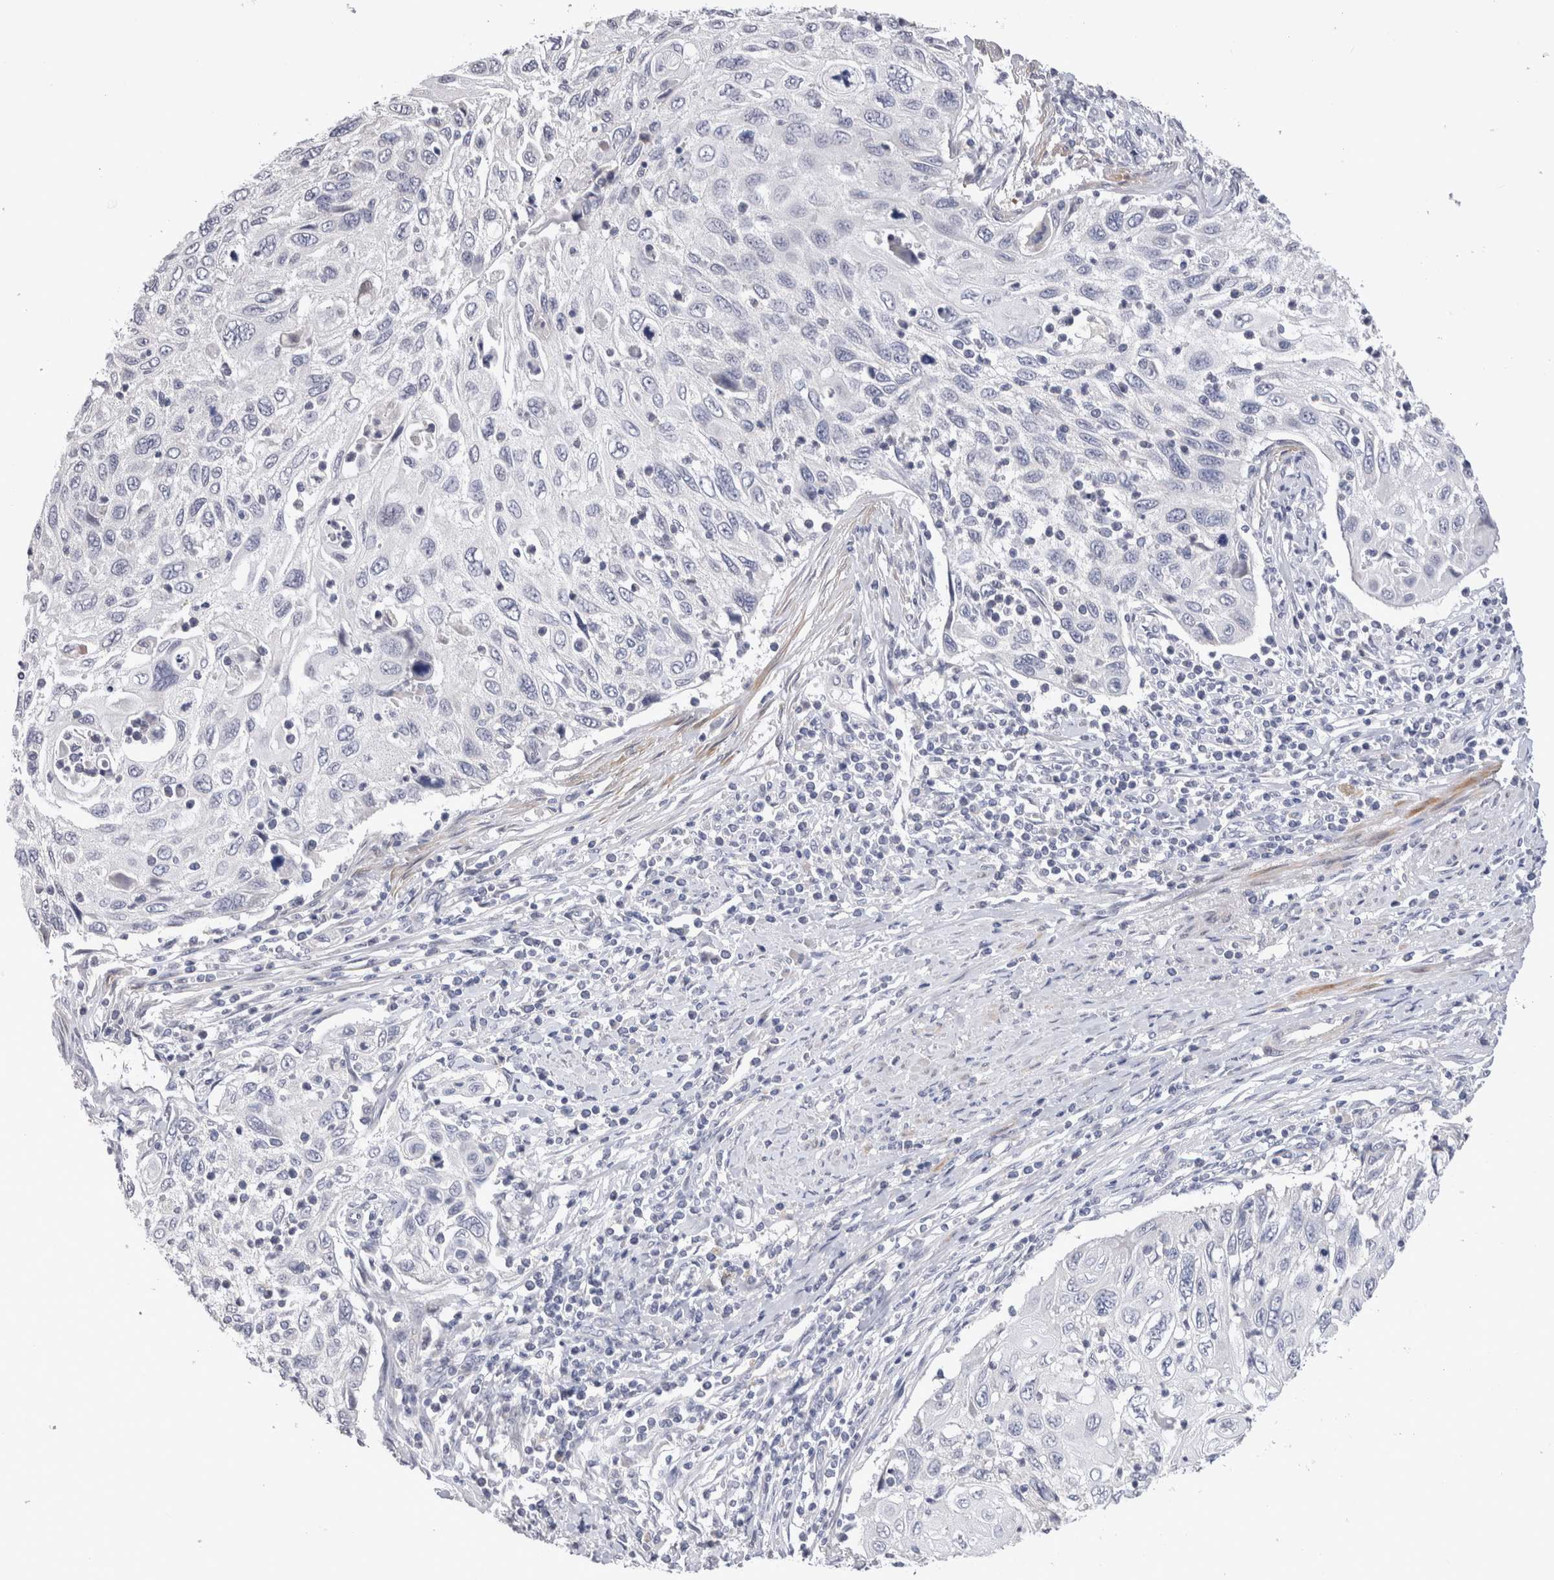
{"staining": {"intensity": "negative", "quantity": "none", "location": "none"}, "tissue": "cervical cancer", "cell_type": "Tumor cells", "image_type": "cancer", "snomed": [{"axis": "morphology", "description": "Squamous cell carcinoma, NOS"}, {"axis": "topography", "description": "Cervix"}], "caption": "The micrograph shows no staining of tumor cells in squamous cell carcinoma (cervical).", "gene": "CRYBG1", "patient": {"sex": "female", "age": 70}}